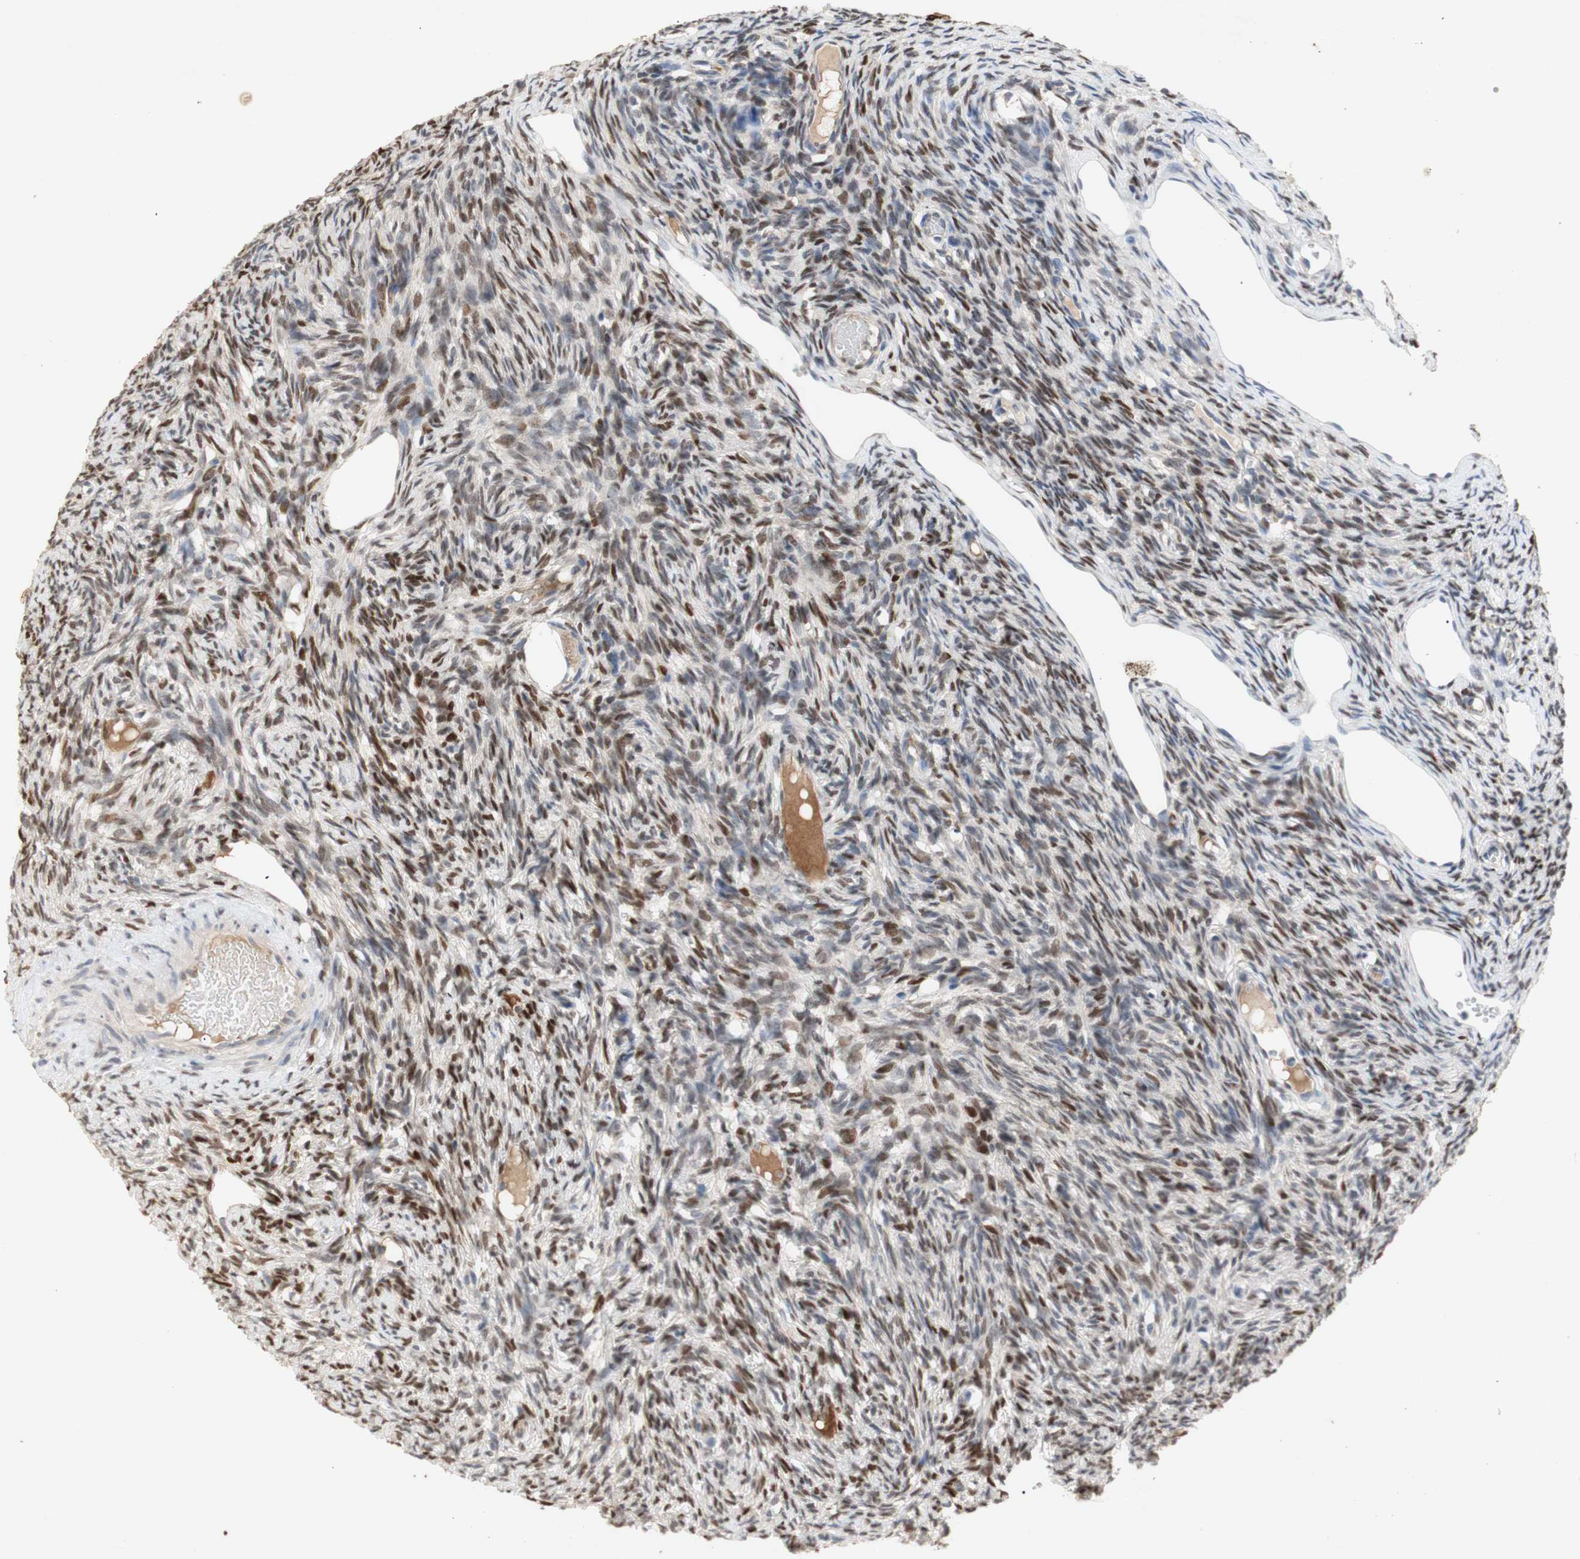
{"staining": {"intensity": "weak", "quantity": ">75%", "location": "cytoplasmic/membranous"}, "tissue": "ovary", "cell_type": "Follicle cells", "image_type": "normal", "snomed": [{"axis": "morphology", "description": "Normal tissue, NOS"}, {"axis": "topography", "description": "Ovary"}], "caption": "This is an image of IHC staining of benign ovary, which shows weak expression in the cytoplasmic/membranous of follicle cells.", "gene": "FOSB", "patient": {"sex": "female", "age": 33}}